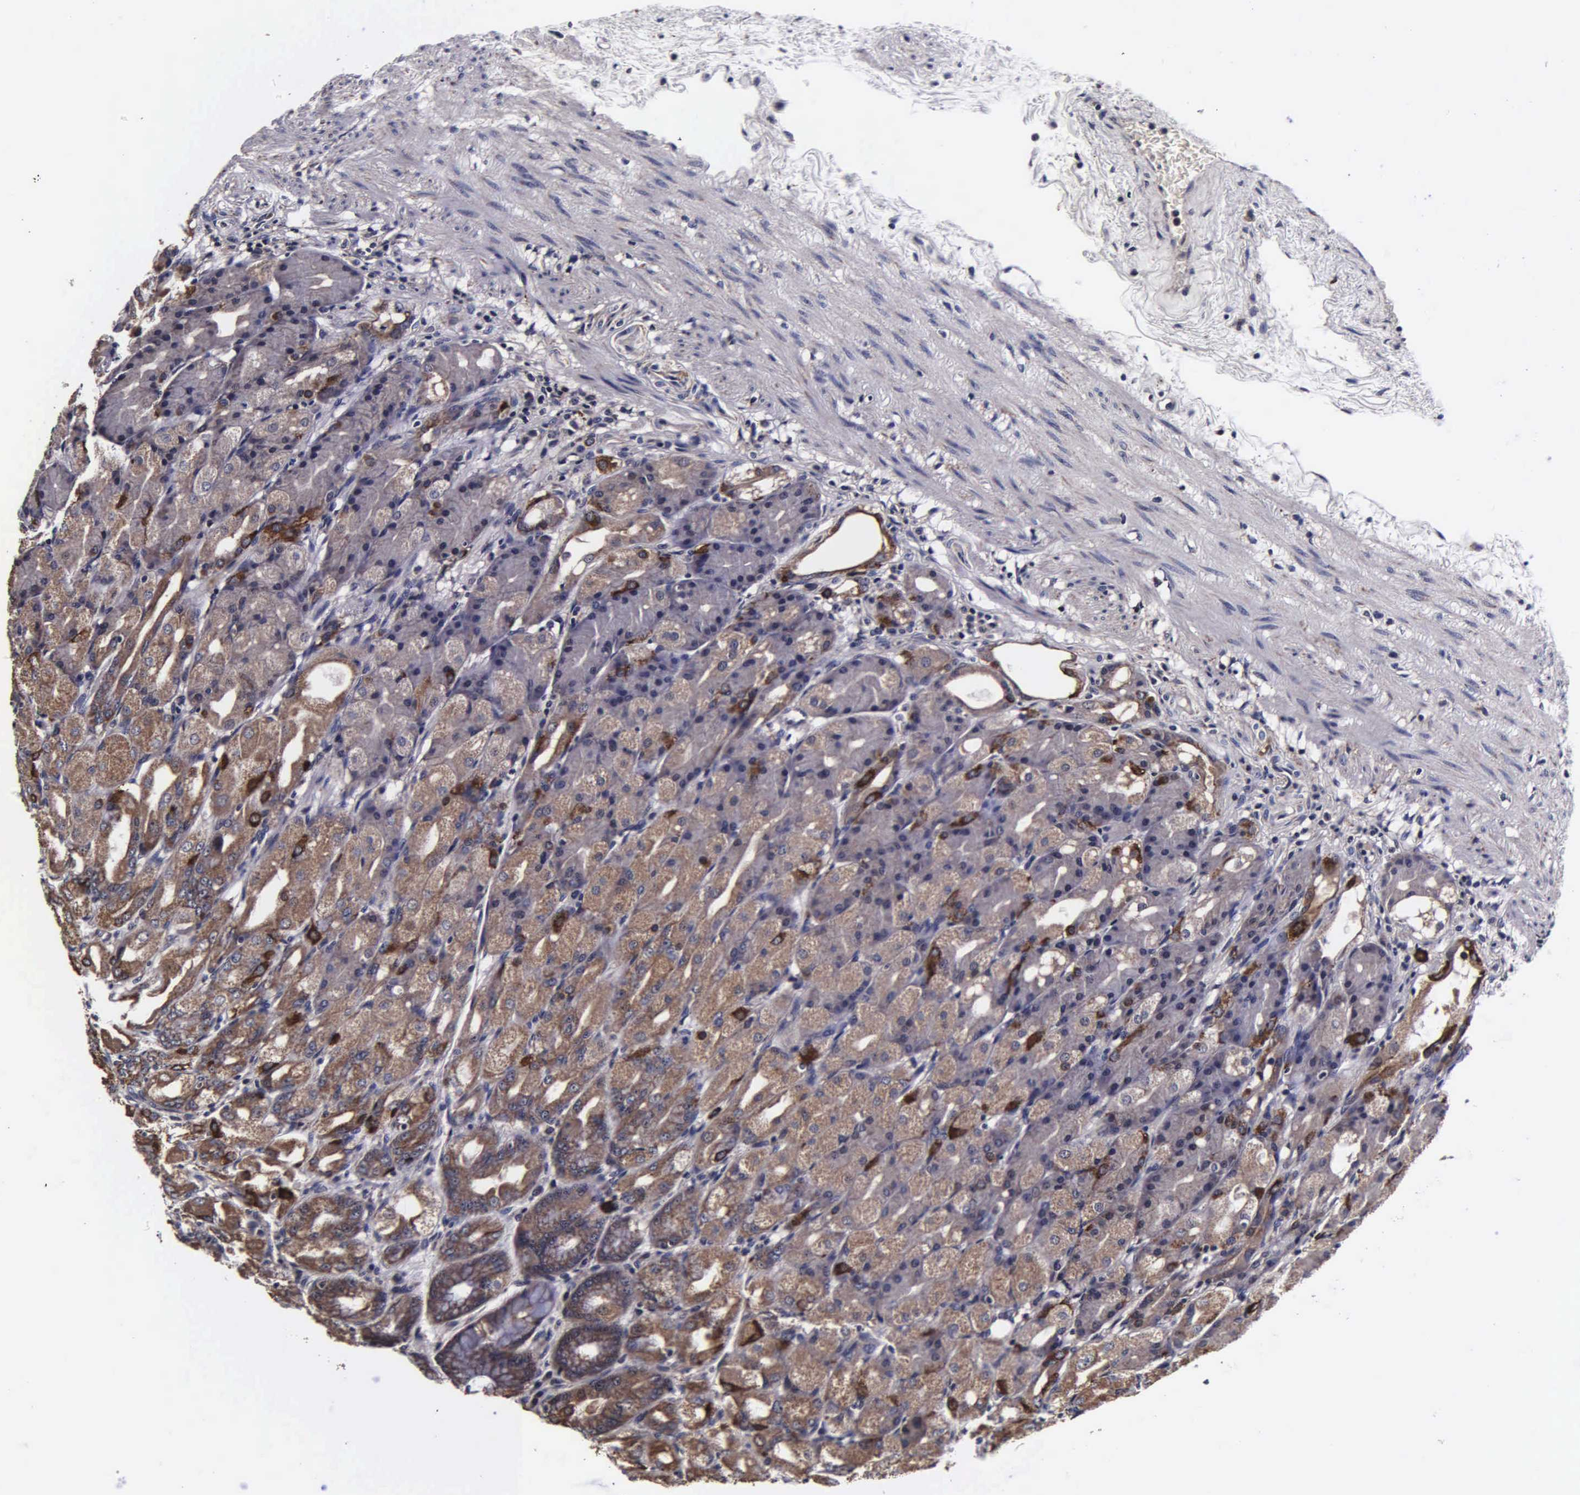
{"staining": {"intensity": "moderate", "quantity": "25%-75%", "location": "cytoplasmic/membranous"}, "tissue": "stomach", "cell_type": "Glandular cells", "image_type": "normal", "snomed": [{"axis": "morphology", "description": "Normal tissue, NOS"}, {"axis": "topography", "description": "Stomach, upper"}], "caption": "Immunohistochemical staining of unremarkable human stomach reveals moderate cytoplasmic/membranous protein expression in approximately 25%-75% of glandular cells.", "gene": "PSMA3", "patient": {"sex": "female", "age": 75}}